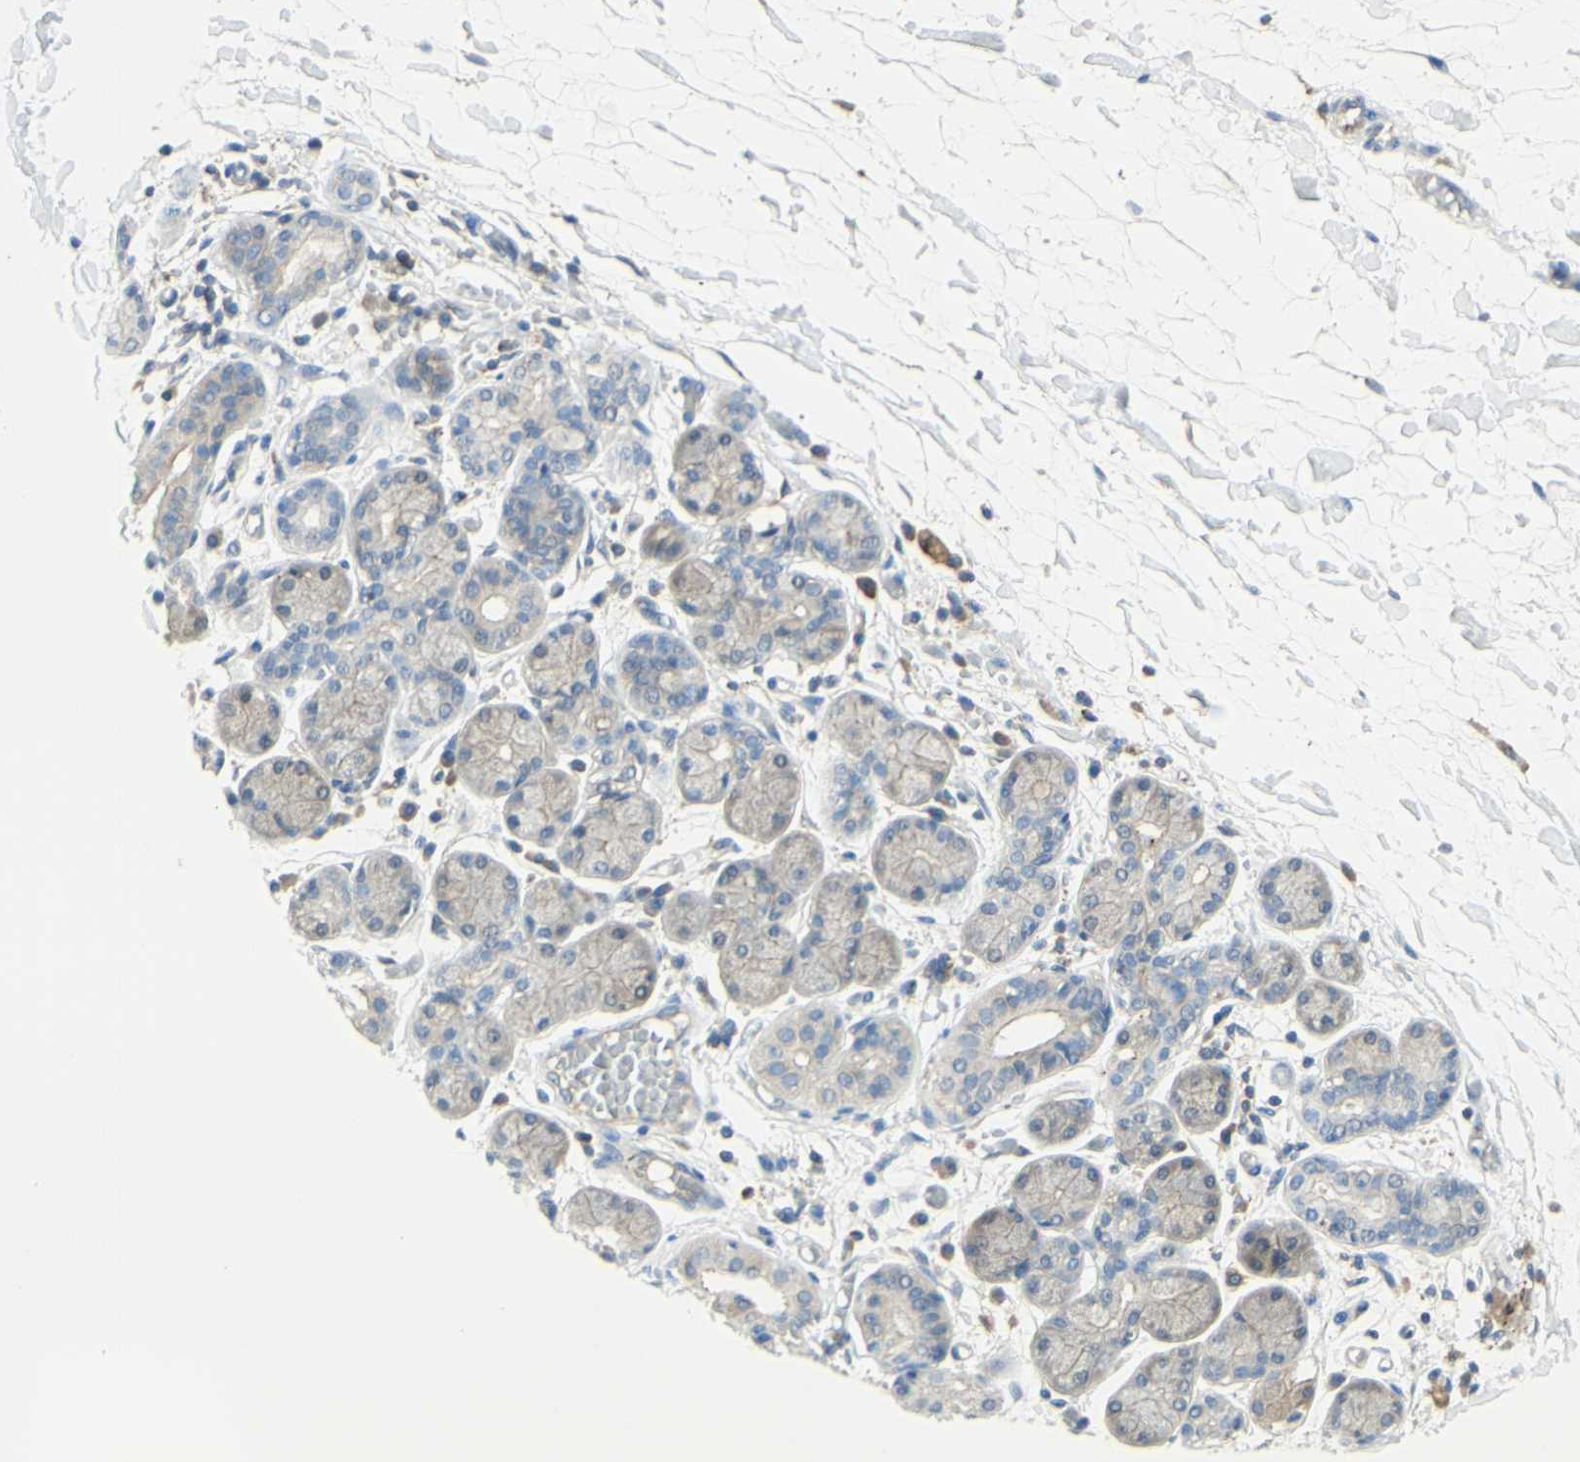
{"staining": {"intensity": "weak", "quantity": "<25%", "location": "cytoplasmic/membranous"}, "tissue": "salivary gland", "cell_type": "Glandular cells", "image_type": "normal", "snomed": [{"axis": "morphology", "description": "Normal tissue, NOS"}, {"axis": "topography", "description": "Salivary gland"}], "caption": "DAB (3,3'-diaminobenzidine) immunohistochemical staining of unremarkable salivary gland exhibits no significant positivity in glandular cells.", "gene": "MTM1", "patient": {"sex": "female", "age": 24}}